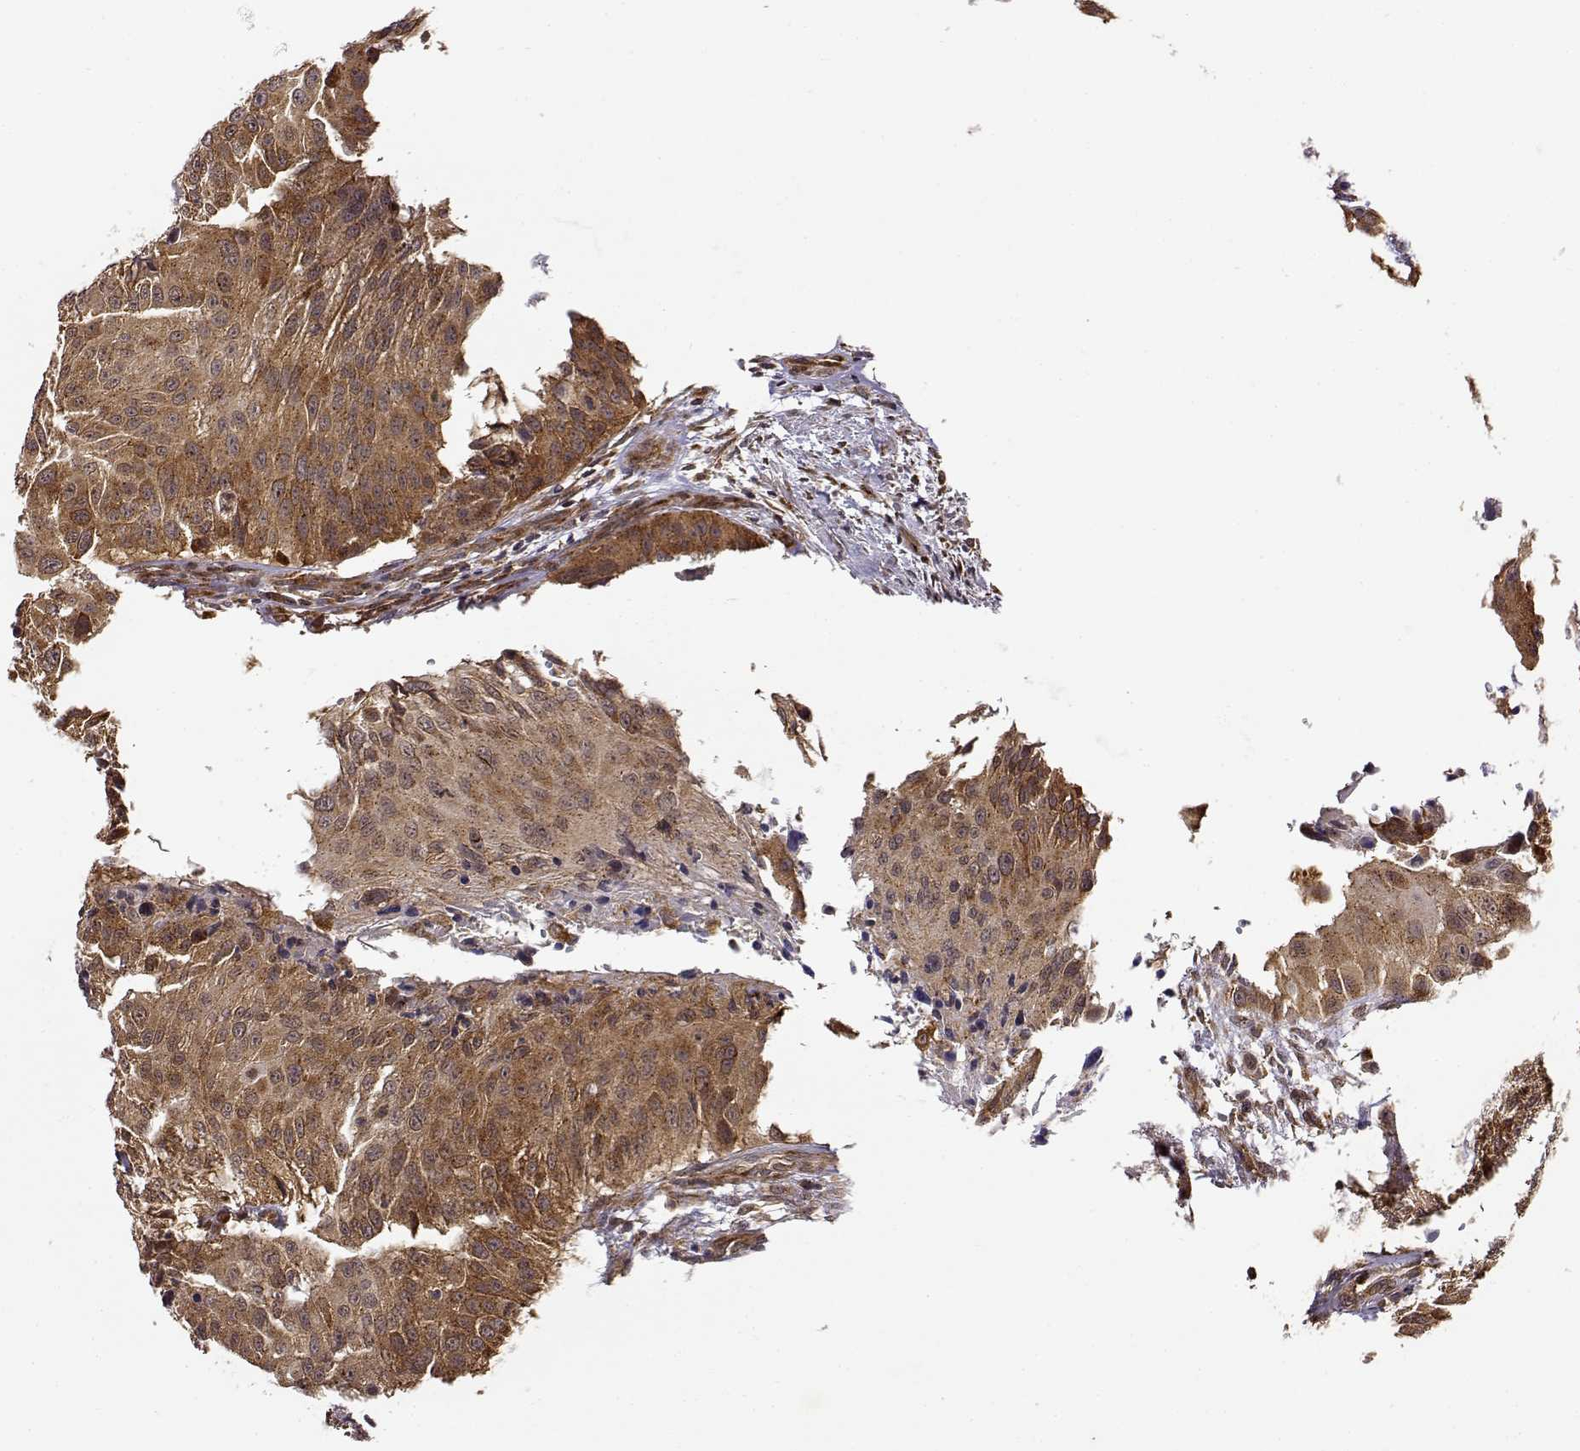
{"staining": {"intensity": "moderate", "quantity": ">75%", "location": "cytoplasmic/membranous"}, "tissue": "urothelial cancer", "cell_type": "Tumor cells", "image_type": "cancer", "snomed": [{"axis": "morphology", "description": "Urothelial carcinoma, NOS"}, {"axis": "topography", "description": "Urinary bladder"}], "caption": "Urothelial cancer tissue demonstrates moderate cytoplasmic/membranous expression in about >75% of tumor cells (DAB IHC with brightfield microscopy, high magnification).", "gene": "RNF13", "patient": {"sex": "male", "age": 55}}